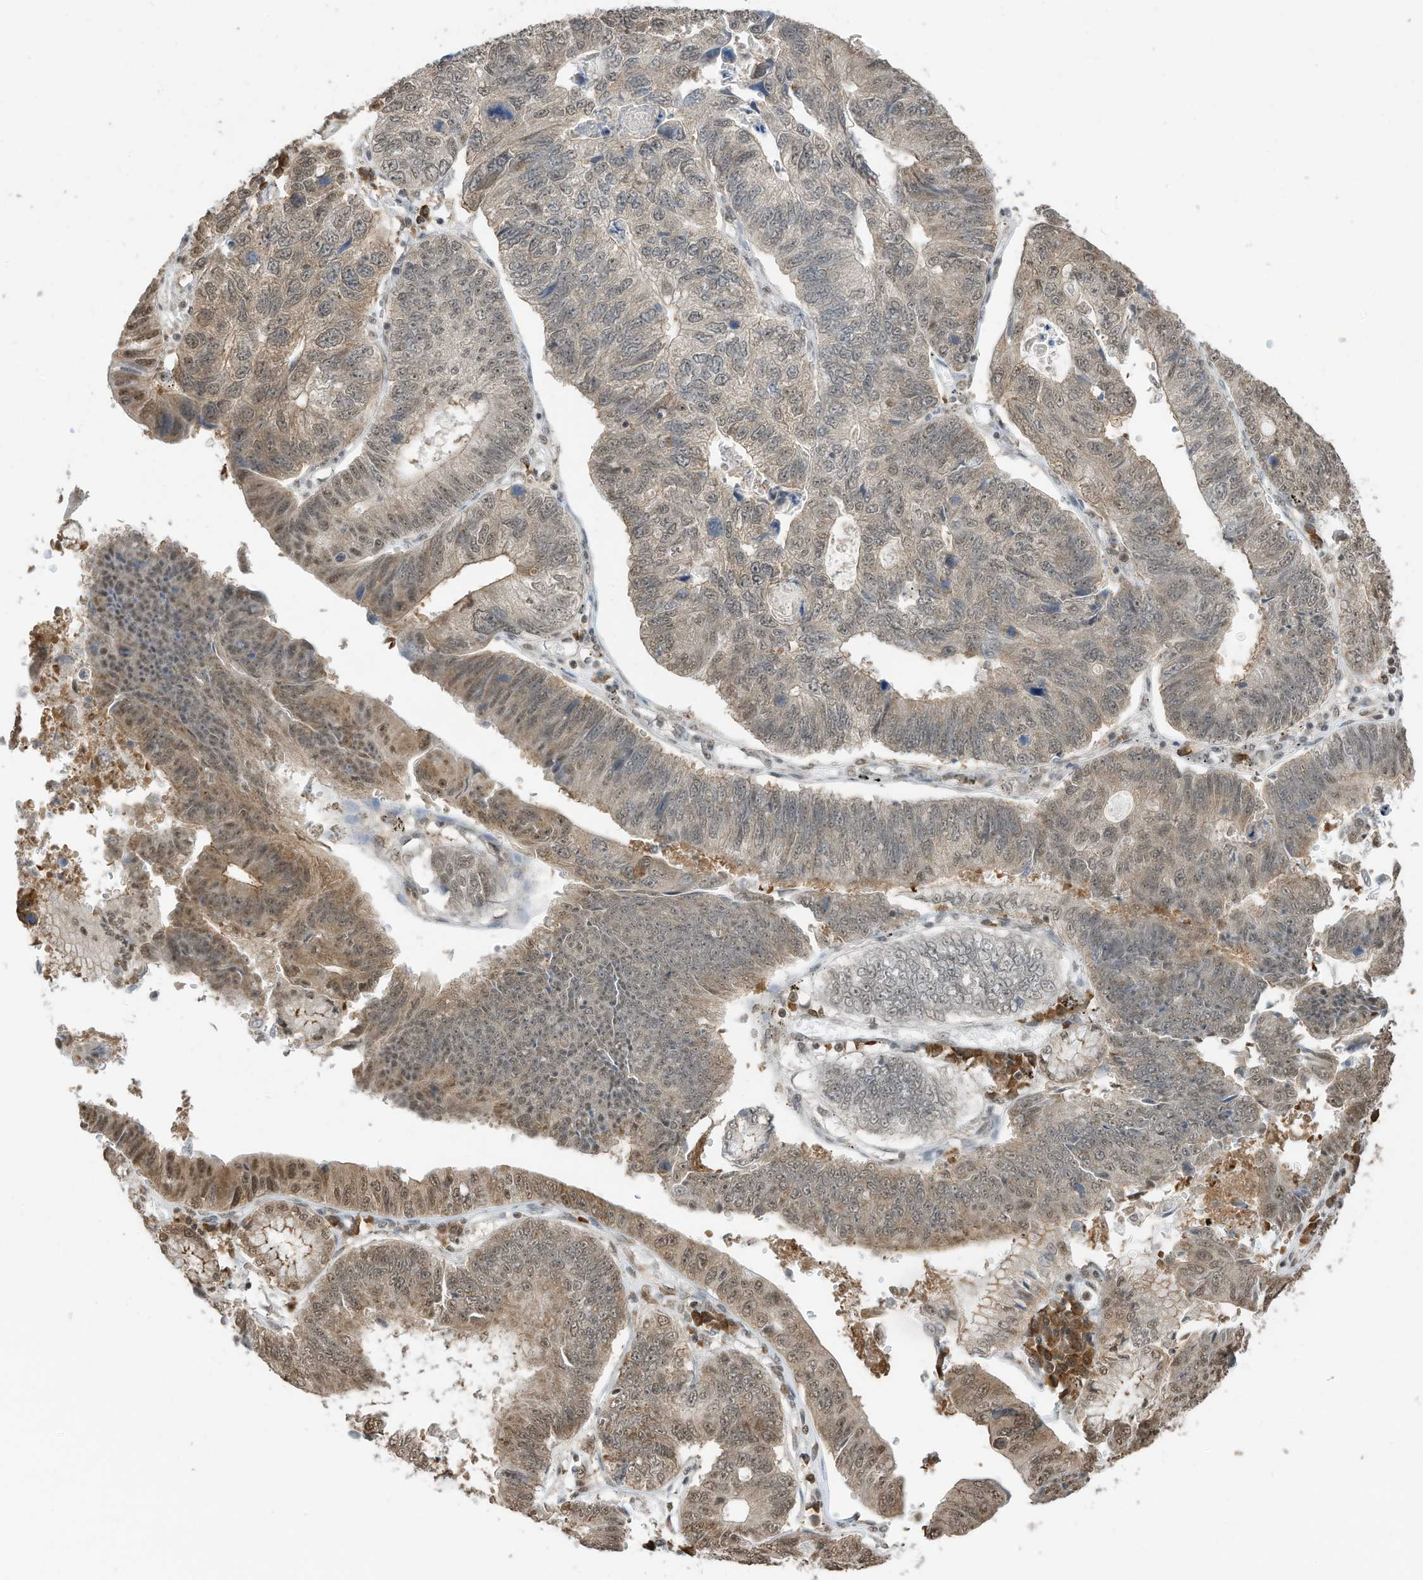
{"staining": {"intensity": "moderate", "quantity": "25%-75%", "location": "cytoplasmic/membranous,nuclear"}, "tissue": "stomach cancer", "cell_type": "Tumor cells", "image_type": "cancer", "snomed": [{"axis": "morphology", "description": "Adenocarcinoma, NOS"}, {"axis": "topography", "description": "Stomach"}], "caption": "Stomach adenocarcinoma stained with DAB (3,3'-diaminobenzidine) immunohistochemistry demonstrates medium levels of moderate cytoplasmic/membranous and nuclear staining in approximately 25%-75% of tumor cells. The protein is shown in brown color, while the nuclei are stained blue.", "gene": "ZNF195", "patient": {"sex": "male", "age": 59}}